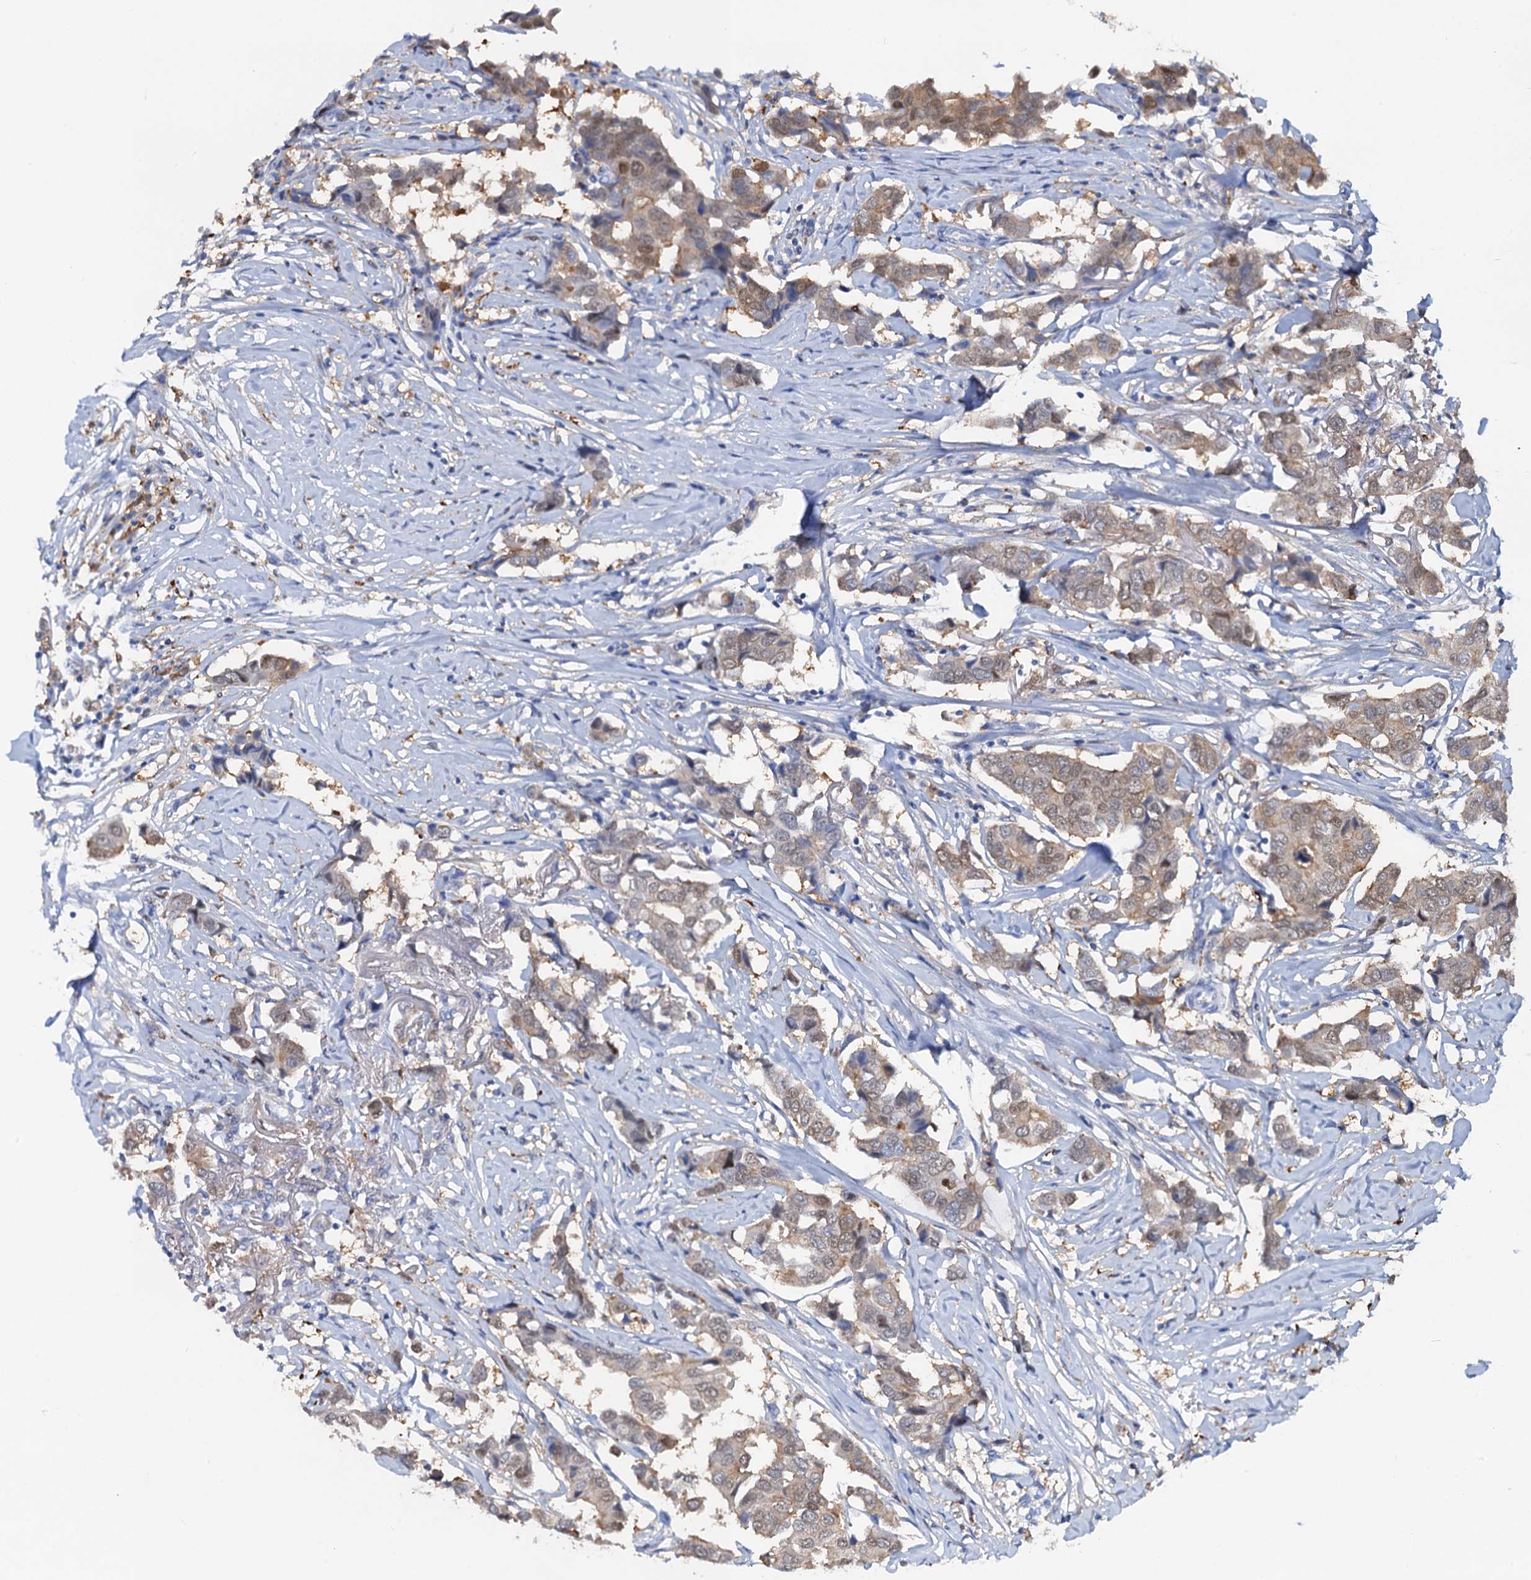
{"staining": {"intensity": "weak", "quantity": "25%-75%", "location": "cytoplasmic/membranous,nuclear"}, "tissue": "breast cancer", "cell_type": "Tumor cells", "image_type": "cancer", "snomed": [{"axis": "morphology", "description": "Duct carcinoma"}, {"axis": "topography", "description": "Breast"}], "caption": "Weak cytoplasmic/membranous and nuclear staining is present in approximately 25%-75% of tumor cells in breast infiltrating ductal carcinoma. (Stains: DAB (3,3'-diaminobenzidine) in brown, nuclei in blue, Microscopy: brightfield microscopy at high magnification).", "gene": "FAH", "patient": {"sex": "female", "age": 80}}